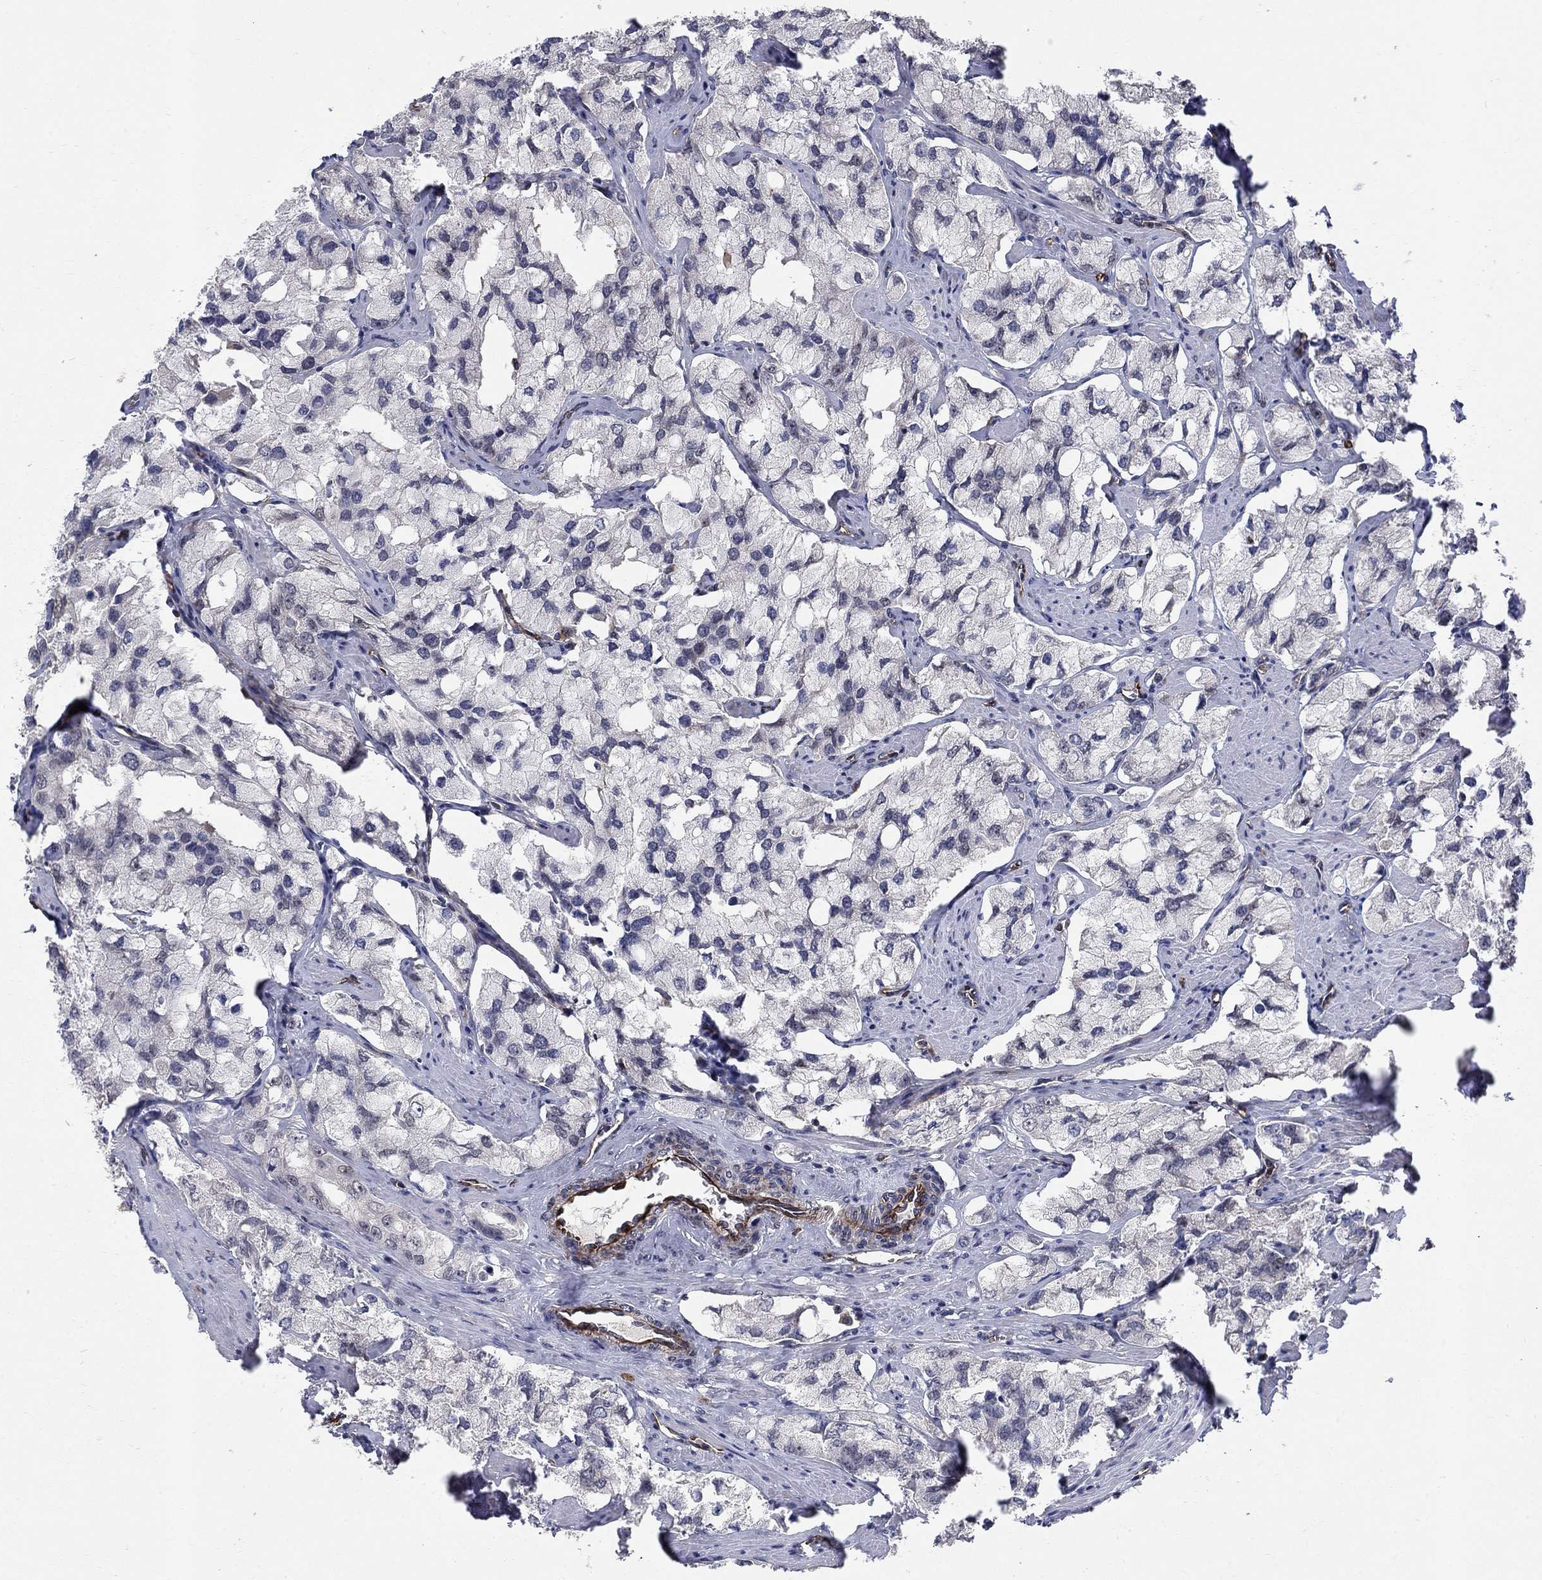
{"staining": {"intensity": "negative", "quantity": "none", "location": "none"}, "tissue": "prostate cancer", "cell_type": "Tumor cells", "image_type": "cancer", "snomed": [{"axis": "morphology", "description": "Adenocarcinoma, NOS"}, {"axis": "topography", "description": "Prostate and seminal vesicle, NOS"}, {"axis": "topography", "description": "Prostate"}], "caption": "There is no significant staining in tumor cells of prostate cancer.", "gene": "MSRA", "patient": {"sex": "male", "age": 64}}